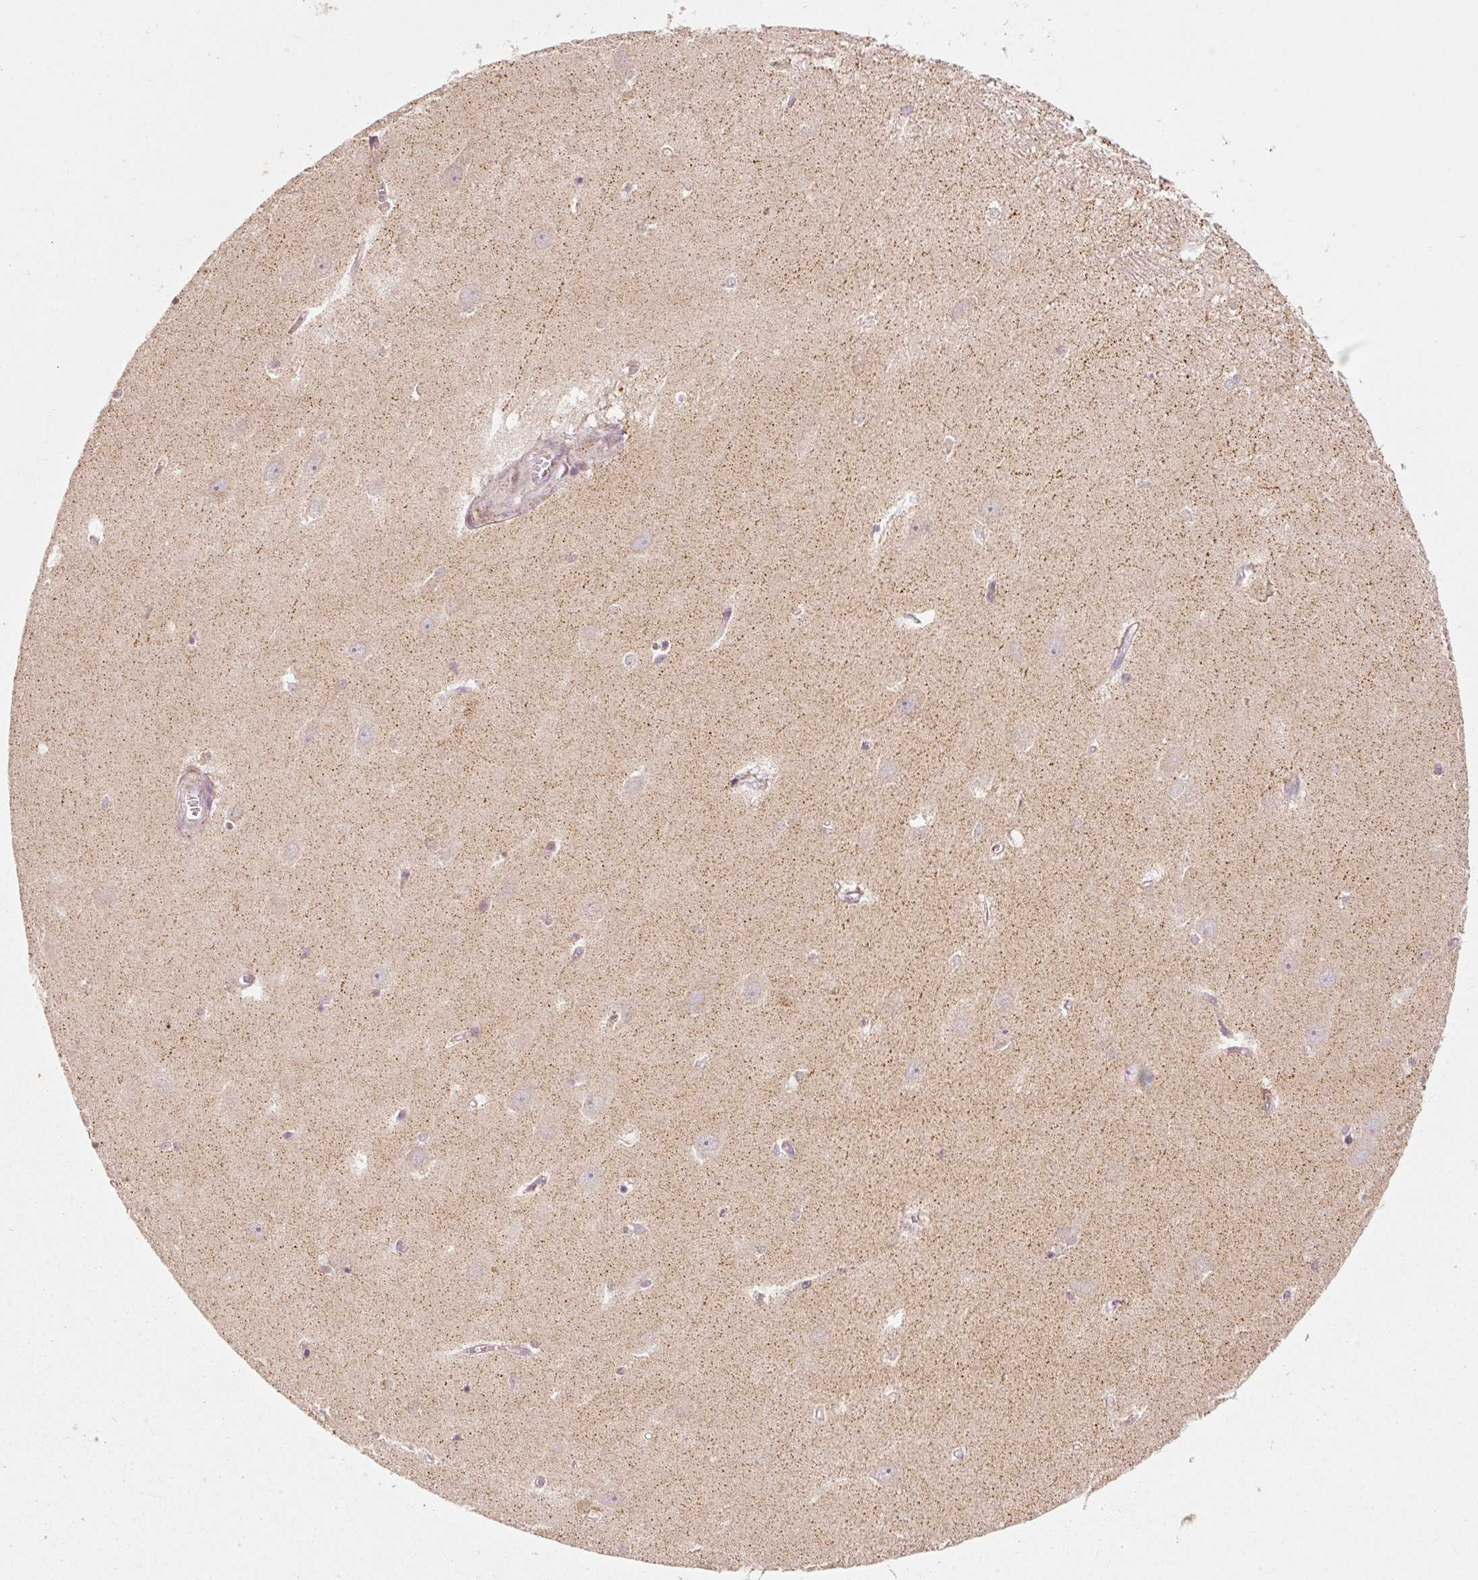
{"staining": {"intensity": "negative", "quantity": "none", "location": "none"}, "tissue": "hippocampus", "cell_type": "Glial cells", "image_type": "normal", "snomed": [{"axis": "morphology", "description": "Normal tissue, NOS"}, {"axis": "topography", "description": "Hippocampus"}], "caption": "Immunohistochemistry (IHC) image of normal hippocampus stained for a protein (brown), which reveals no positivity in glial cells. (DAB immunohistochemistry (IHC) visualized using brightfield microscopy, high magnification).", "gene": "TOB2", "patient": {"sex": "female", "age": 64}}